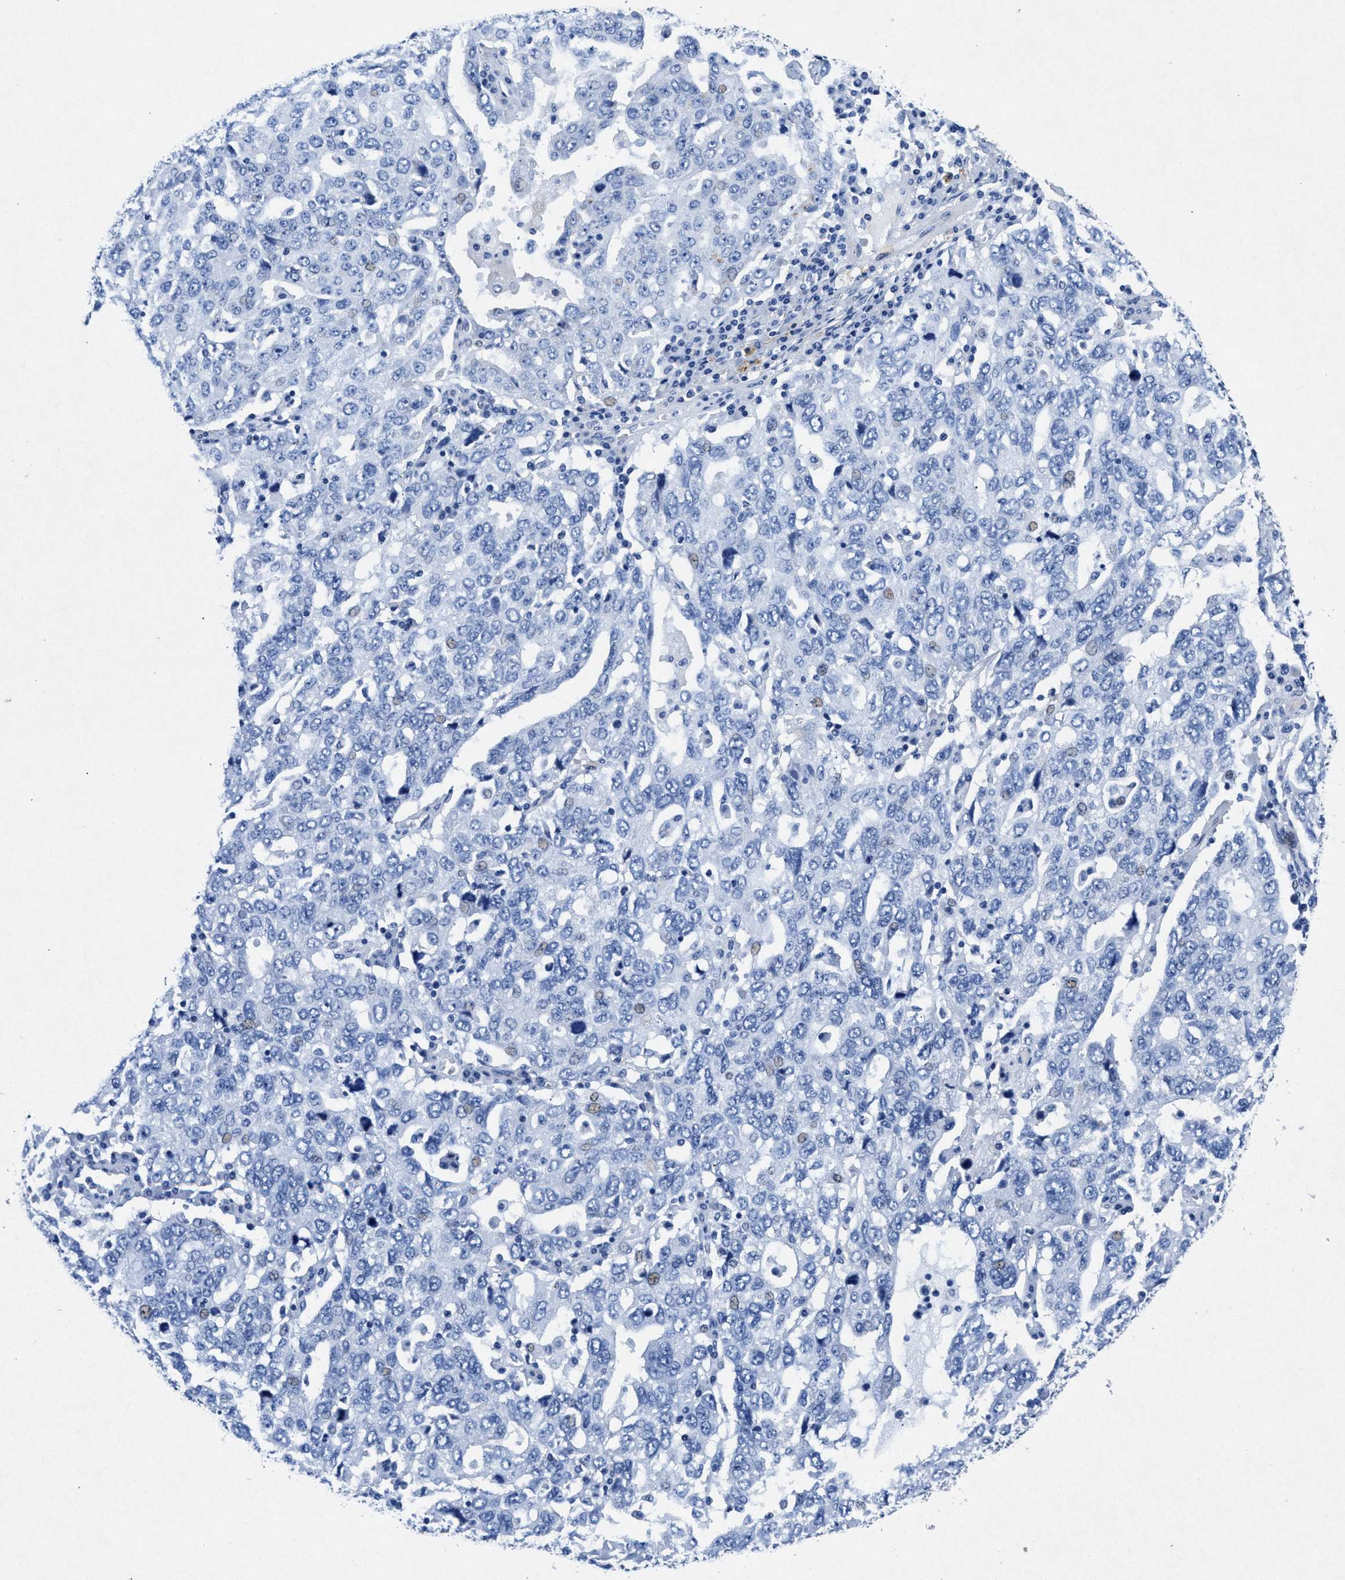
{"staining": {"intensity": "negative", "quantity": "none", "location": "none"}, "tissue": "ovarian cancer", "cell_type": "Tumor cells", "image_type": "cancer", "snomed": [{"axis": "morphology", "description": "Carcinoma, endometroid"}, {"axis": "topography", "description": "Ovary"}], "caption": "A photomicrograph of endometroid carcinoma (ovarian) stained for a protein exhibits no brown staining in tumor cells.", "gene": "MAP6", "patient": {"sex": "female", "age": 62}}